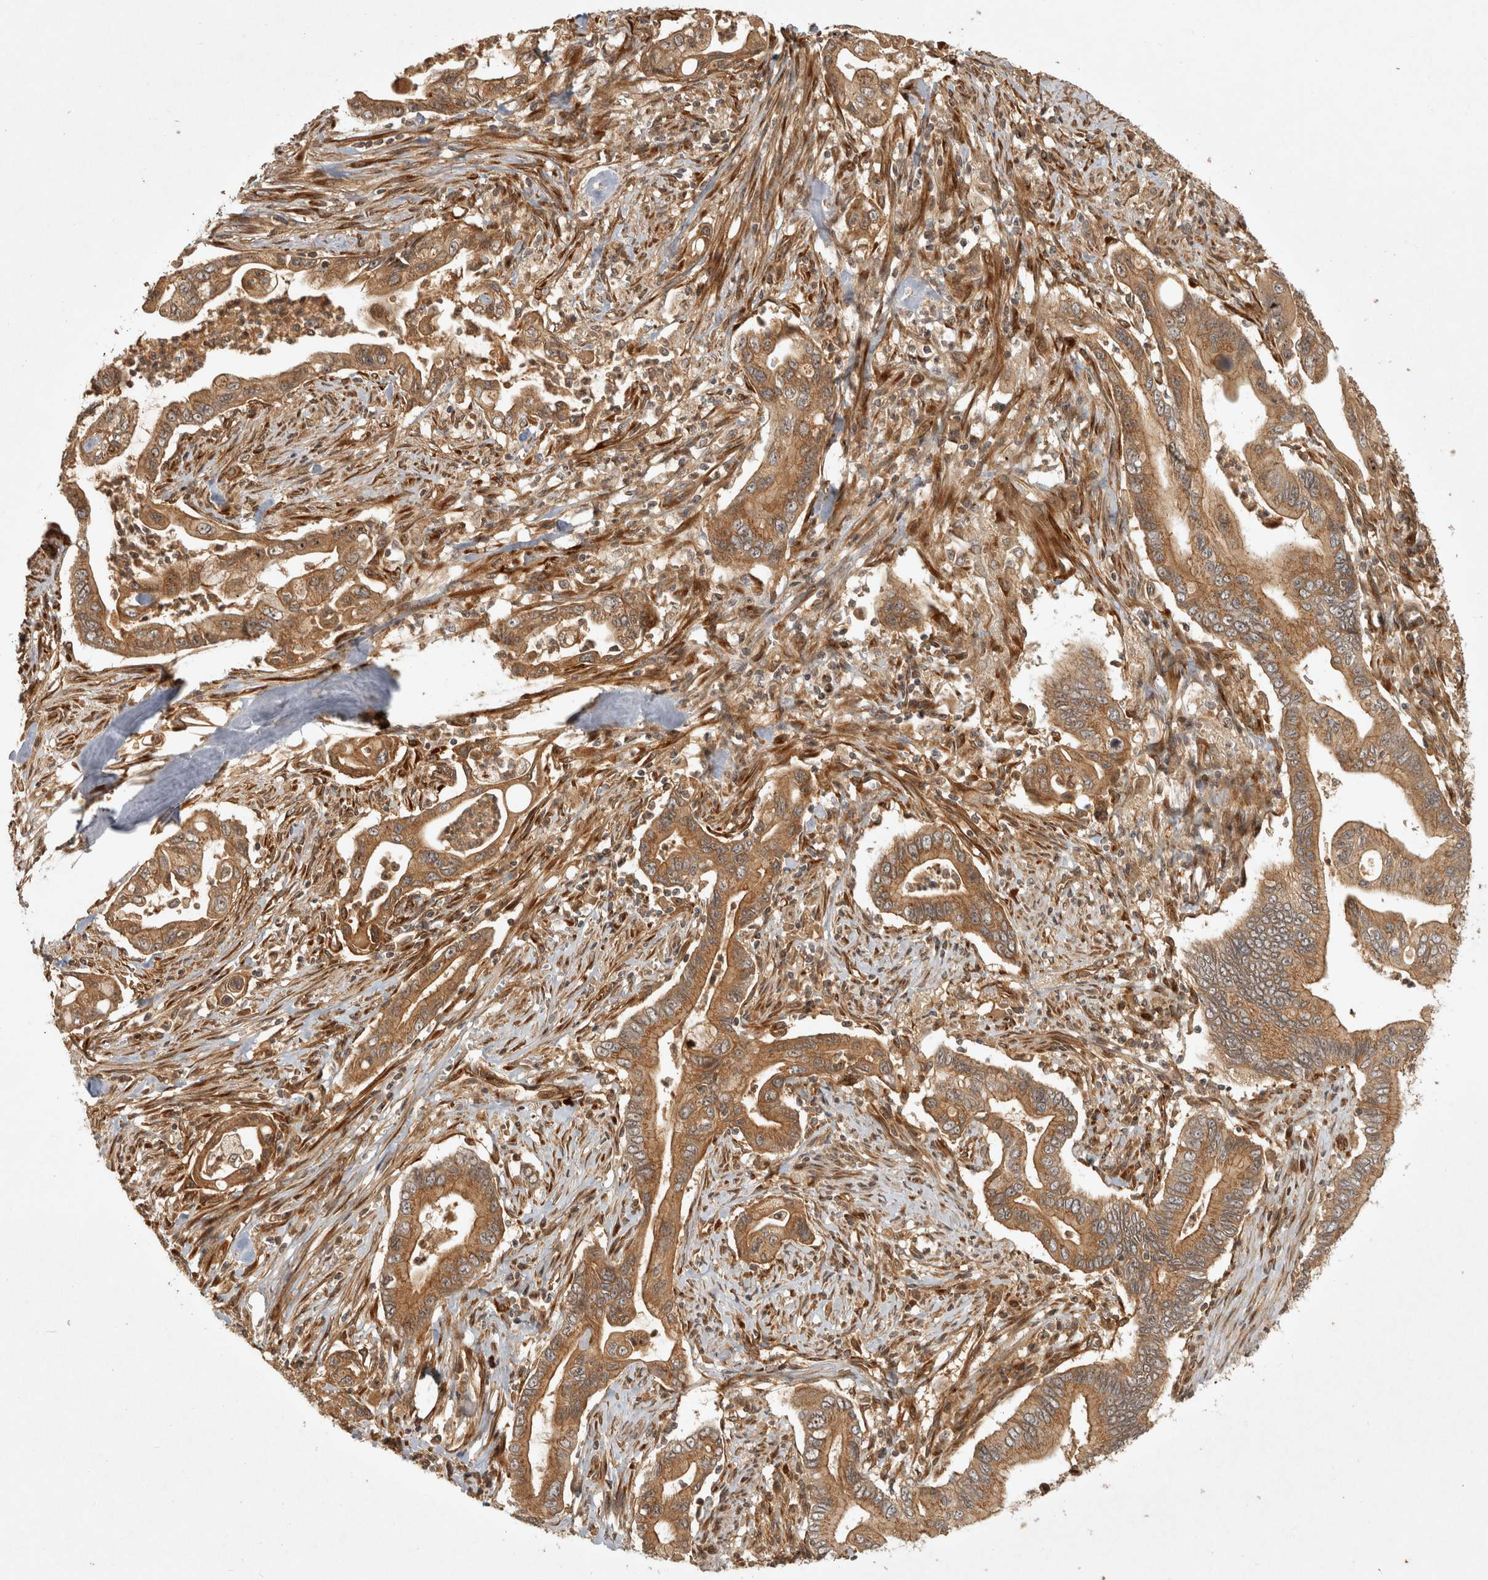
{"staining": {"intensity": "moderate", "quantity": ">75%", "location": "cytoplasmic/membranous"}, "tissue": "pancreatic cancer", "cell_type": "Tumor cells", "image_type": "cancer", "snomed": [{"axis": "morphology", "description": "Adenocarcinoma, NOS"}, {"axis": "topography", "description": "Pancreas"}], "caption": "This is an image of immunohistochemistry staining of pancreatic cancer, which shows moderate positivity in the cytoplasmic/membranous of tumor cells.", "gene": "CAMSAP2", "patient": {"sex": "male", "age": 78}}